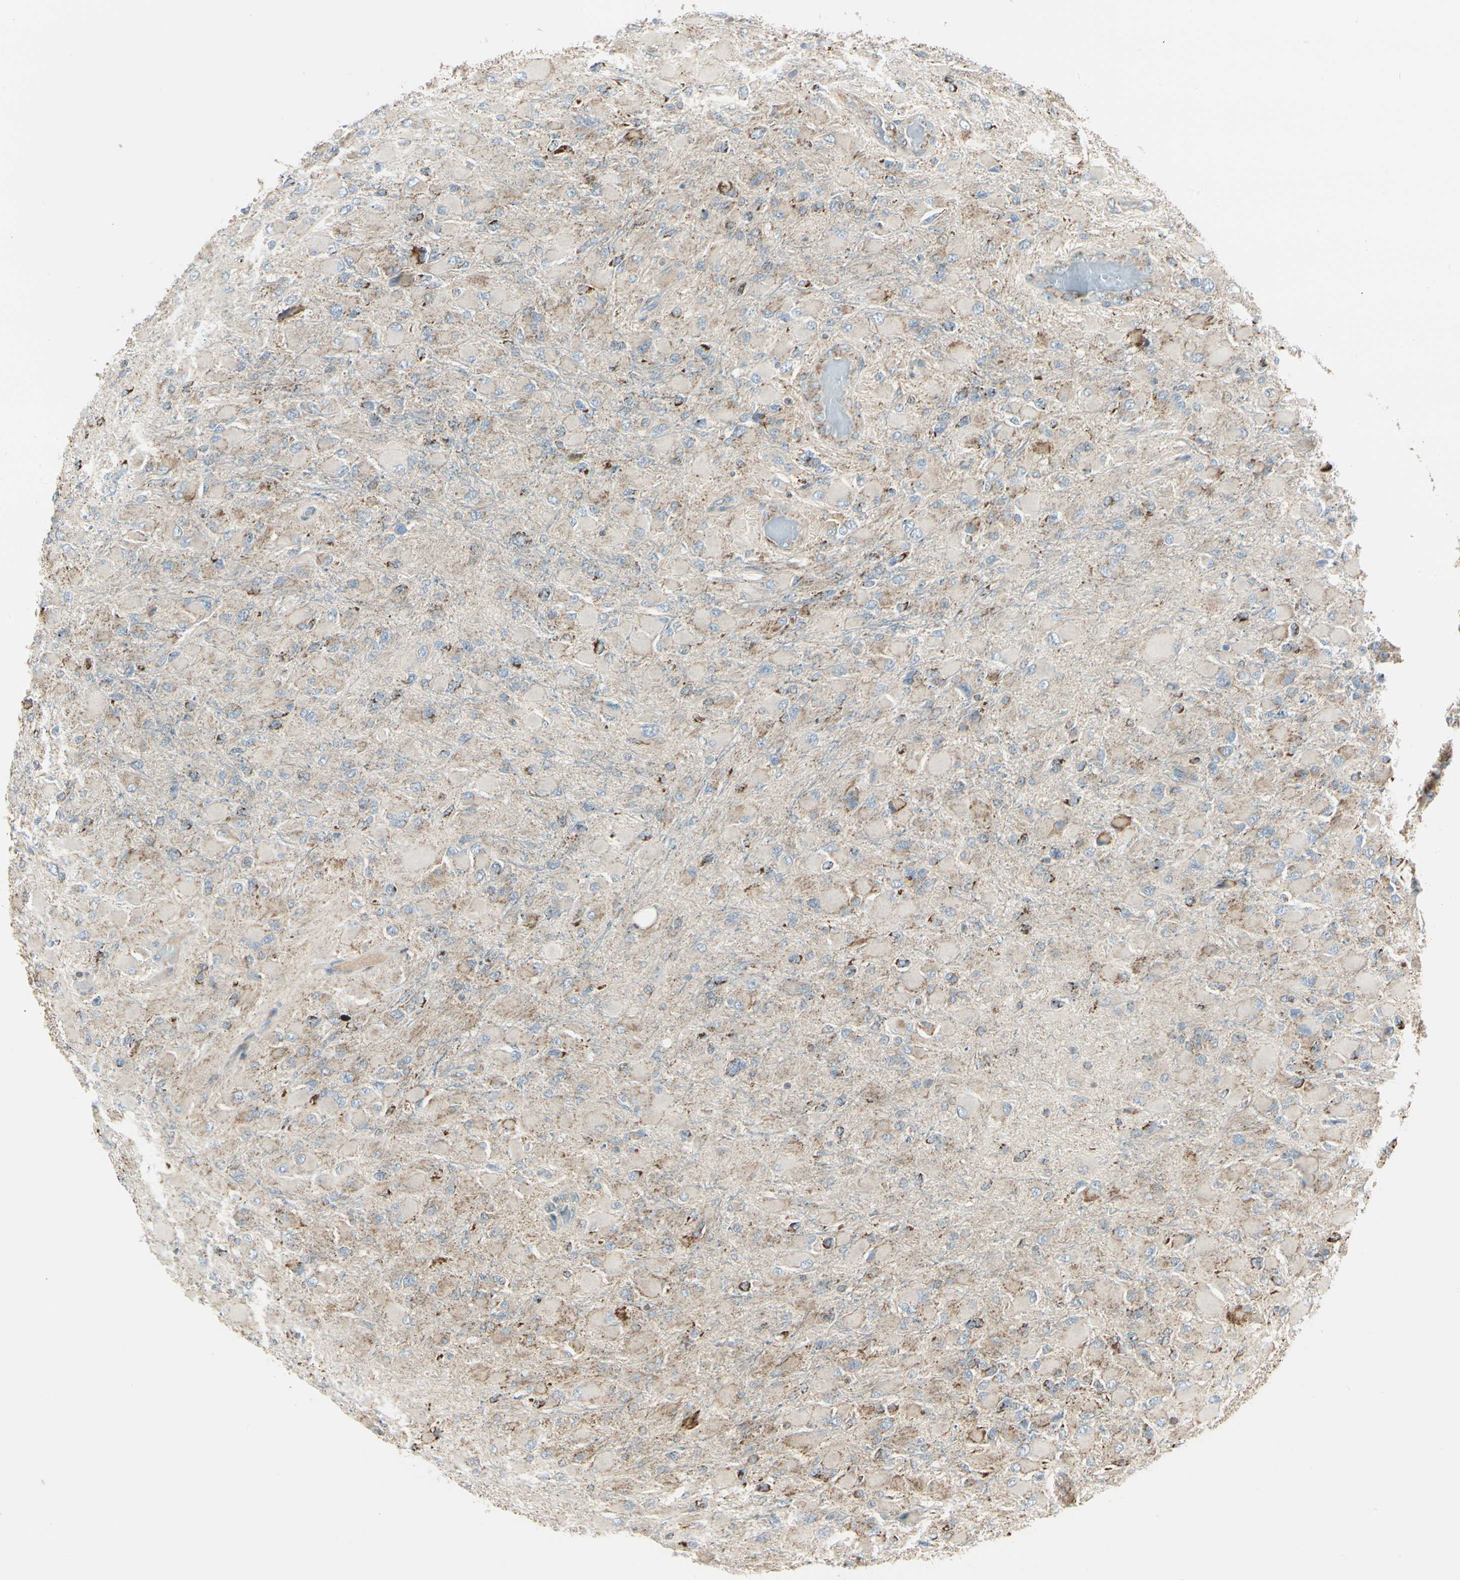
{"staining": {"intensity": "moderate", "quantity": "25%-75%", "location": "cytoplasmic/membranous"}, "tissue": "glioma", "cell_type": "Tumor cells", "image_type": "cancer", "snomed": [{"axis": "morphology", "description": "Glioma, malignant, High grade"}, {"axis": "topography", "description": "Cerebral cortex"}], "caption": "IHC micrograph of human malignant glioma (high-grade) stained for a protein (brown), which reveals medium levels of moderate cytoplasmic/membranous positivity in about 25%-75% of tumor cells.", "gene": "ANKS6", "patient": {"sex": "female", "age": 36}}